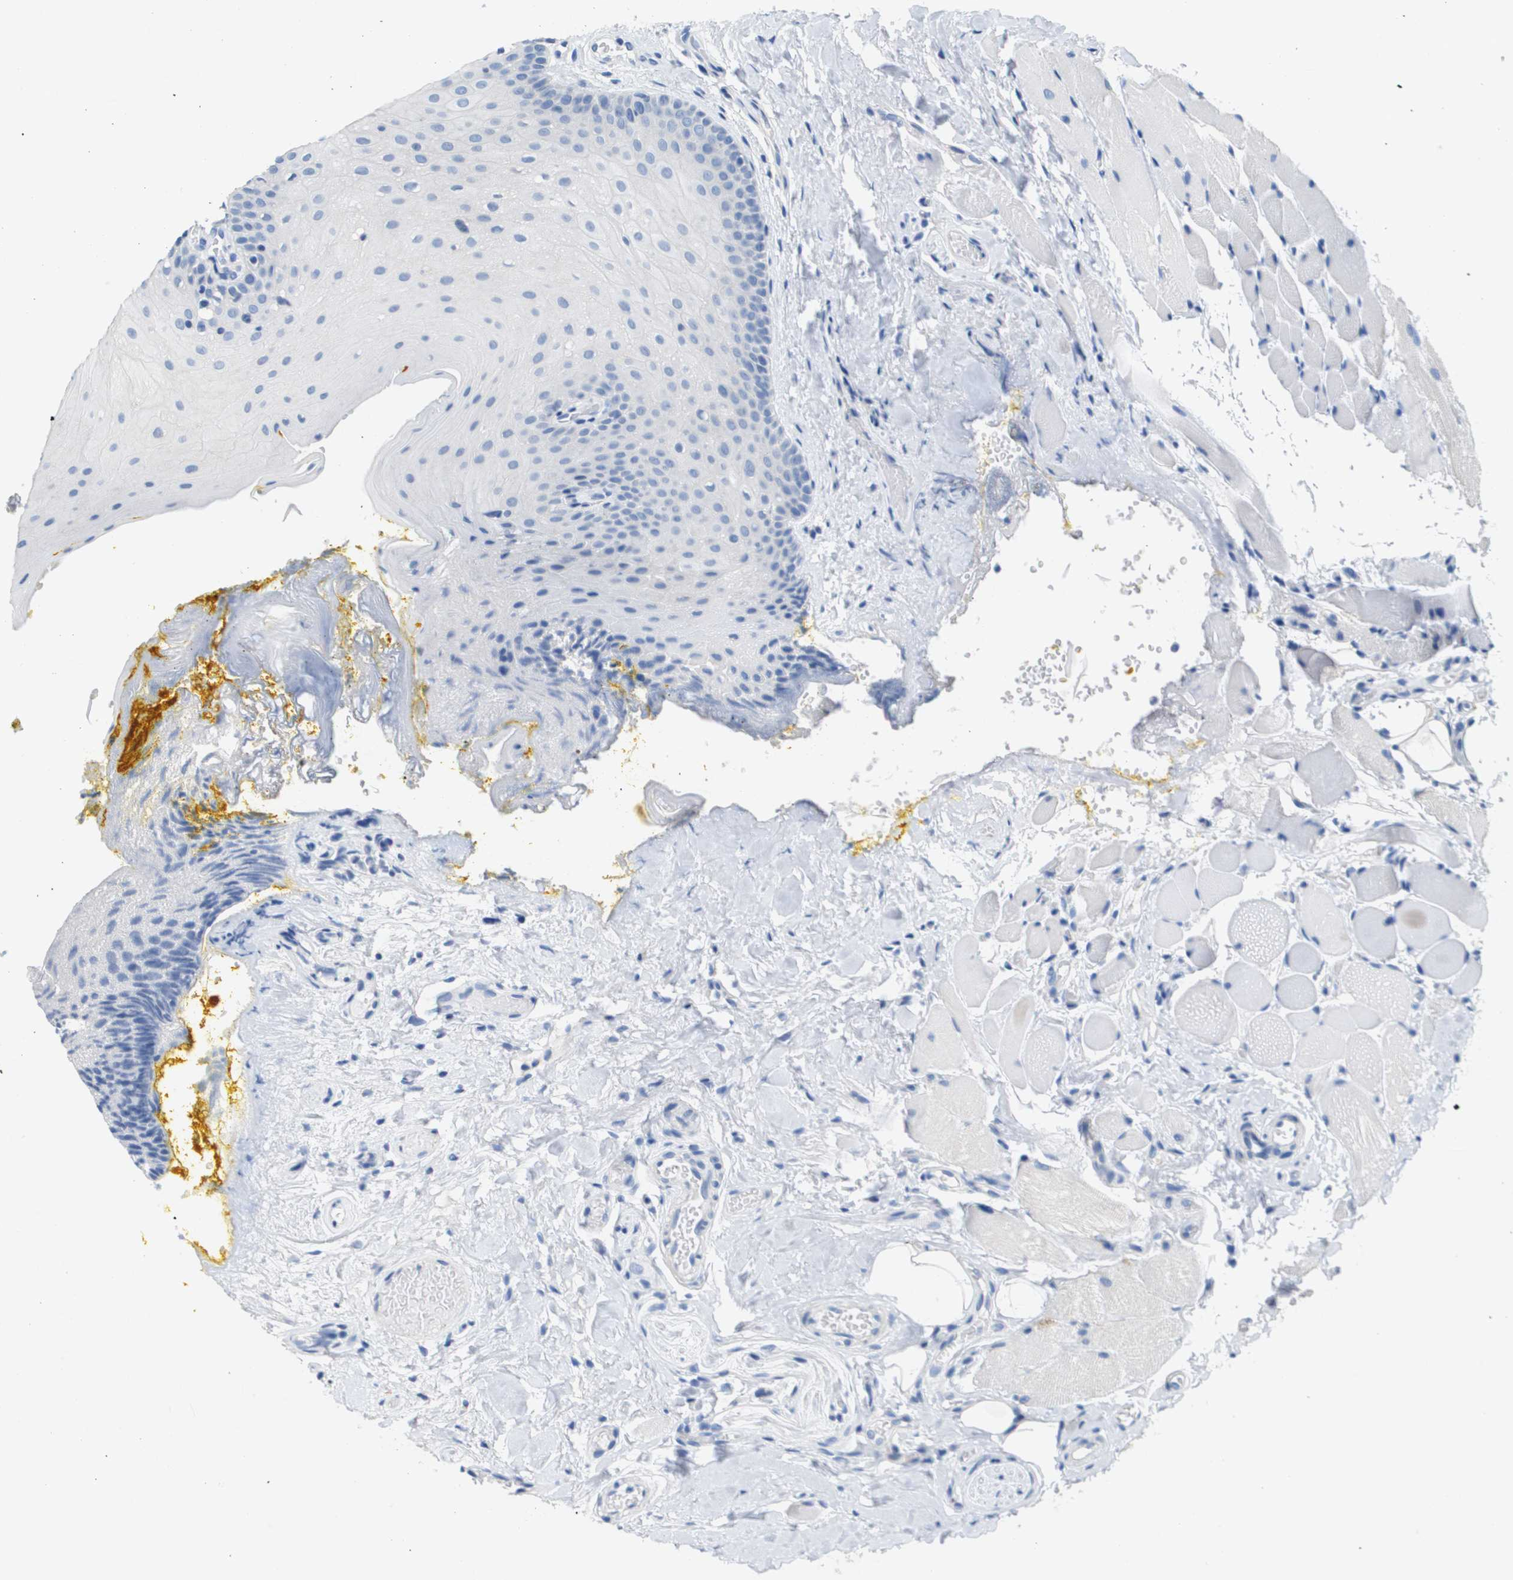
{"staining": {"intensity": "negative", "quantity": "none", "location": "none"}, "tissue": "oral mucosa", "cell_type": "Squamous epithelial cells", "image_type": "normal", "snomed": [{"axis": "morphology", "description": "Normal tissue, NOS"}, {"axis": "topography", "description": "Oral tissue"}], "caption": "This is an IHC image of unremarkable oral mucosa. There is no expression in squamous epithelial cells.", "gene": "CD3G", "patient": {"sex": "male", "age": 54}}